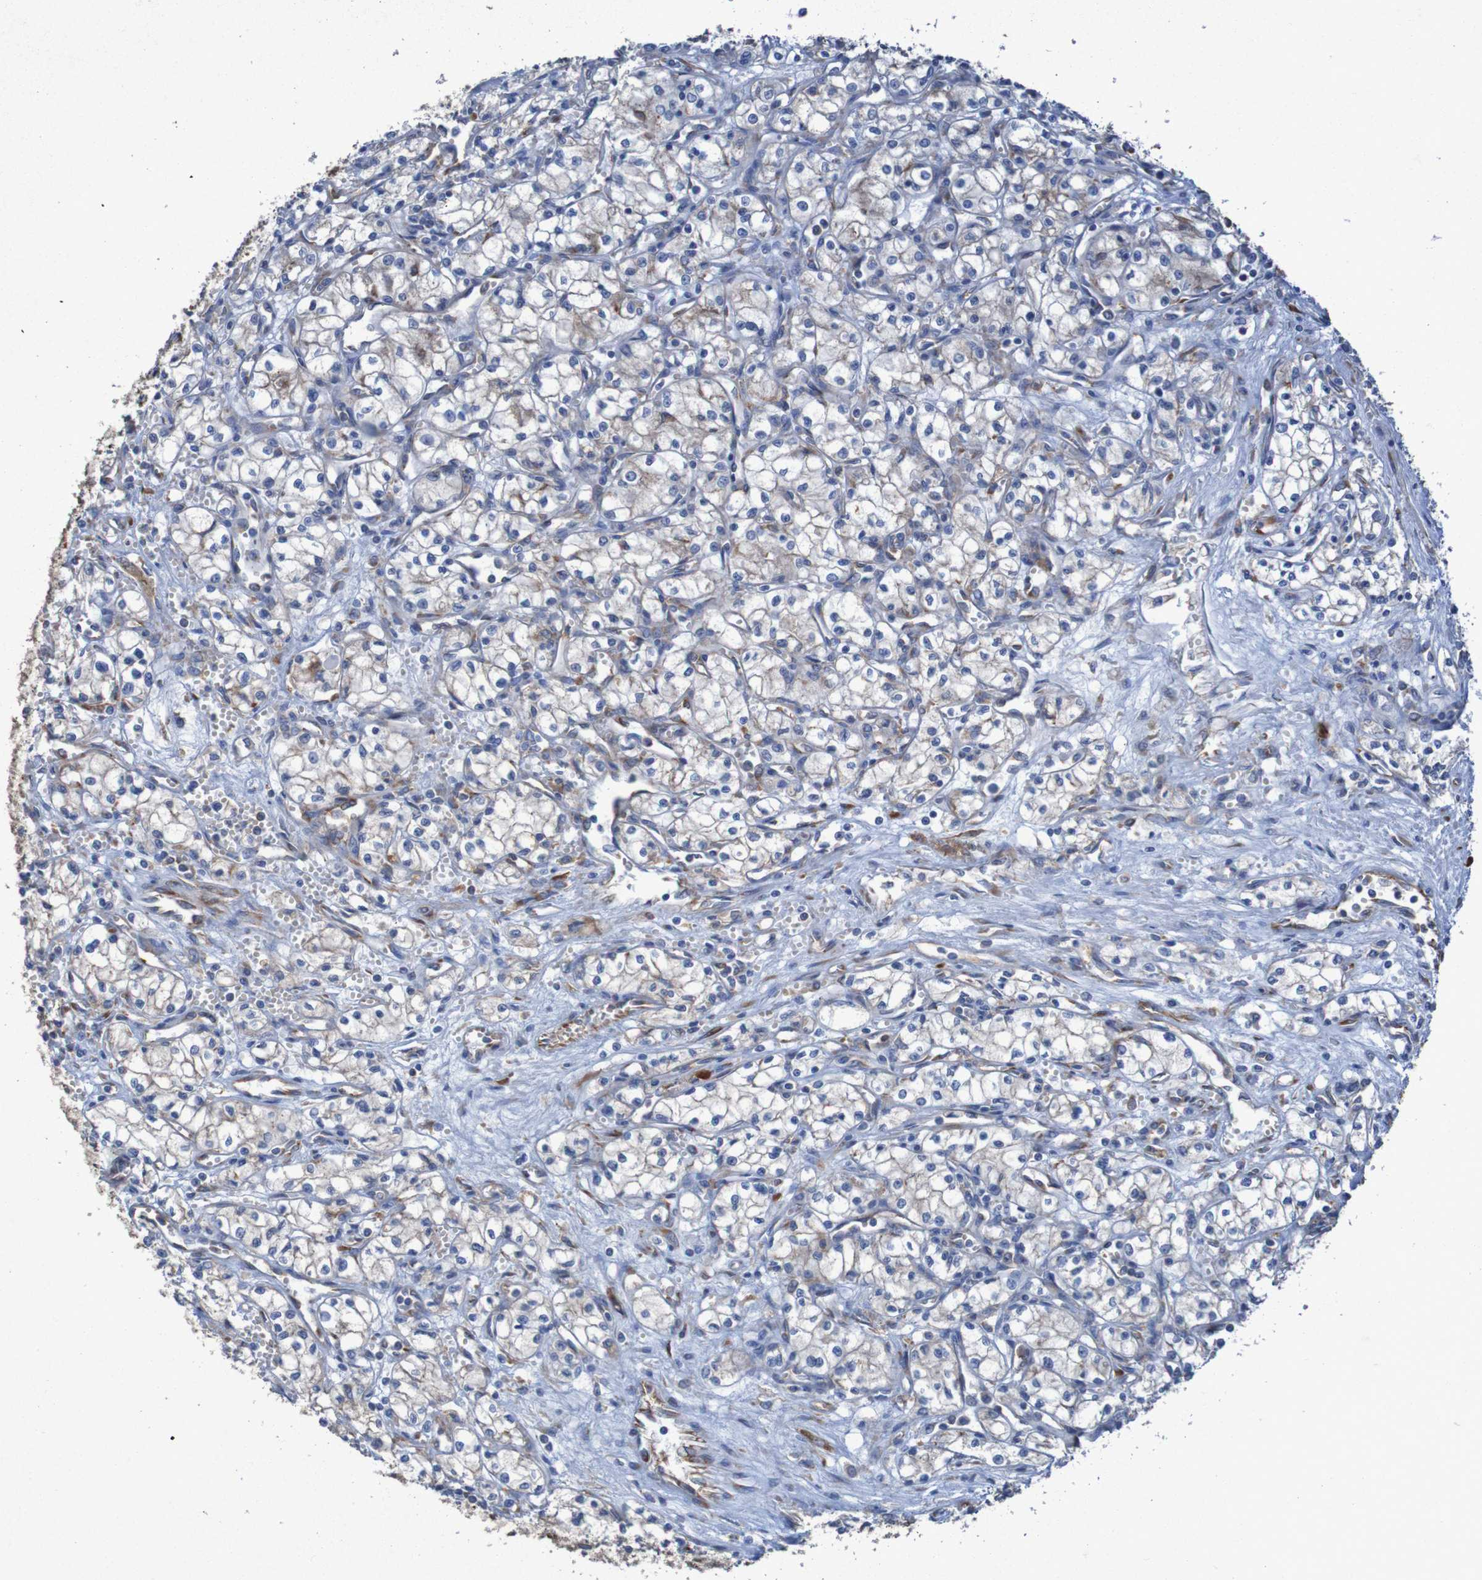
{"staining": {"intensity": "negative", "quantity": "none", "location": "none"}, "tissue": "renal cancer", "cell_type": "Tumor cells", "image_type": "cancer", "snomed": [{"axis": "morphology", "description": "Normal tissue, NOS"}, {"axis": "morphology", "description": "Adenocarcinoma, NOS"}, {"axis": "topography", "description": "Kidney"}], "caption": "Immunohistochemistry (IHC) image of neoplastic tissue: human renal adenocarcinoma stained with DAB exhibits no significant protein positivity in tumor cells.", "gene": "RPL10", "patient": {"sex": "male", "age": 59}}